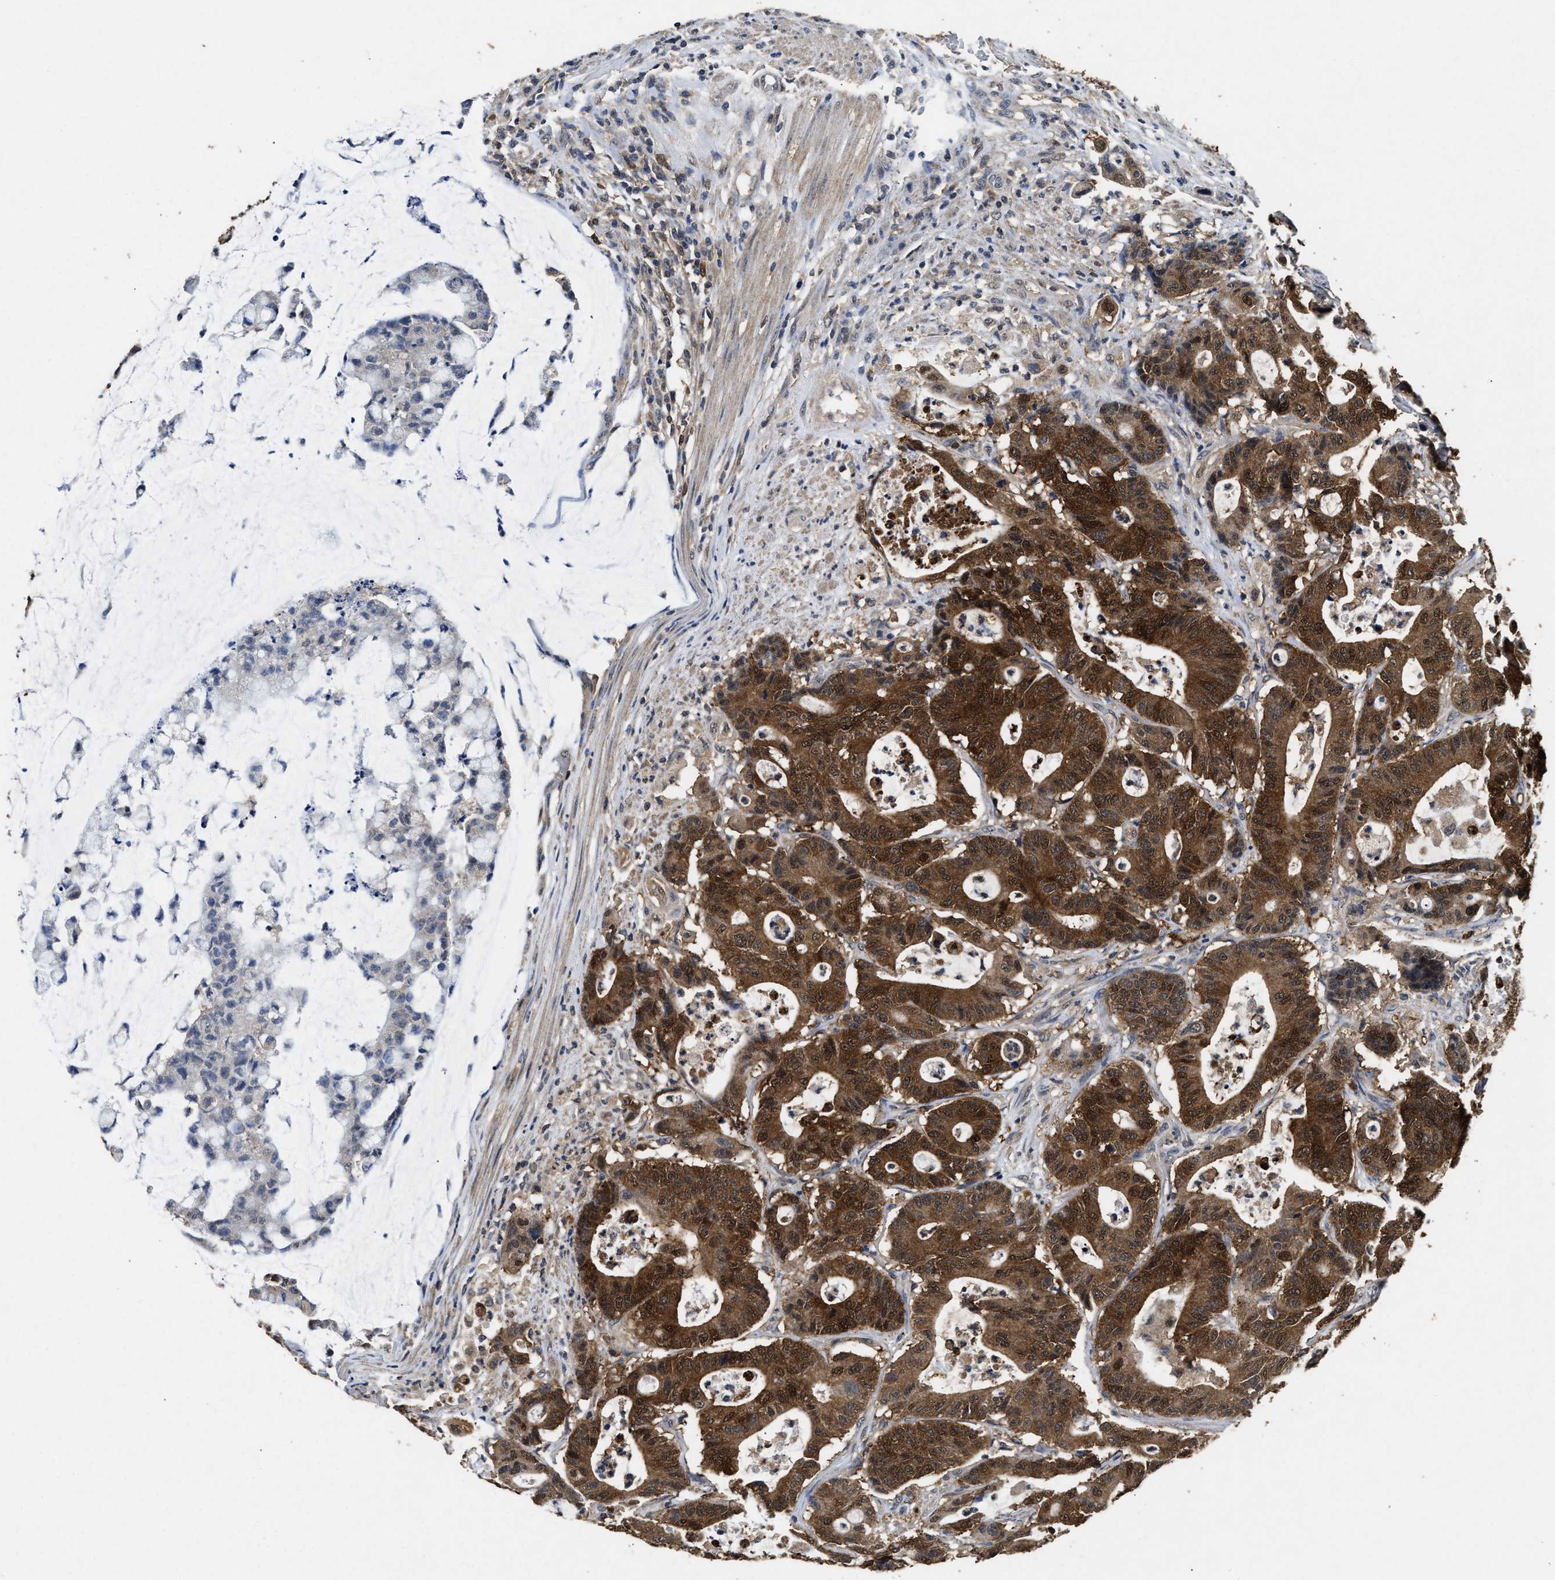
{"staining": {"intensity": "moderate", "quantity": ">75%", "location": "cytoplasmic/membranous,nuclear"}, "tissue": "colorectal cancer", "cell_type": "Tumor cells", "image_type": "cancer", "snomed": [{"axis": "morphology", "description": "Adenocarcinoma, NOS"}, {"axis": "topography", "description": "Colon"}], "caption": "A medium amount of moderate cytoplasmic/membranous and nuclear expression is appreciated in approximately >75% of tumor cells in adenocarcinoma (colorectal) tissue. (IHC, brightfield microscopy, high magnification).", "gene": "ACAT2", "patient": {"sex": "female", "age": 84}}